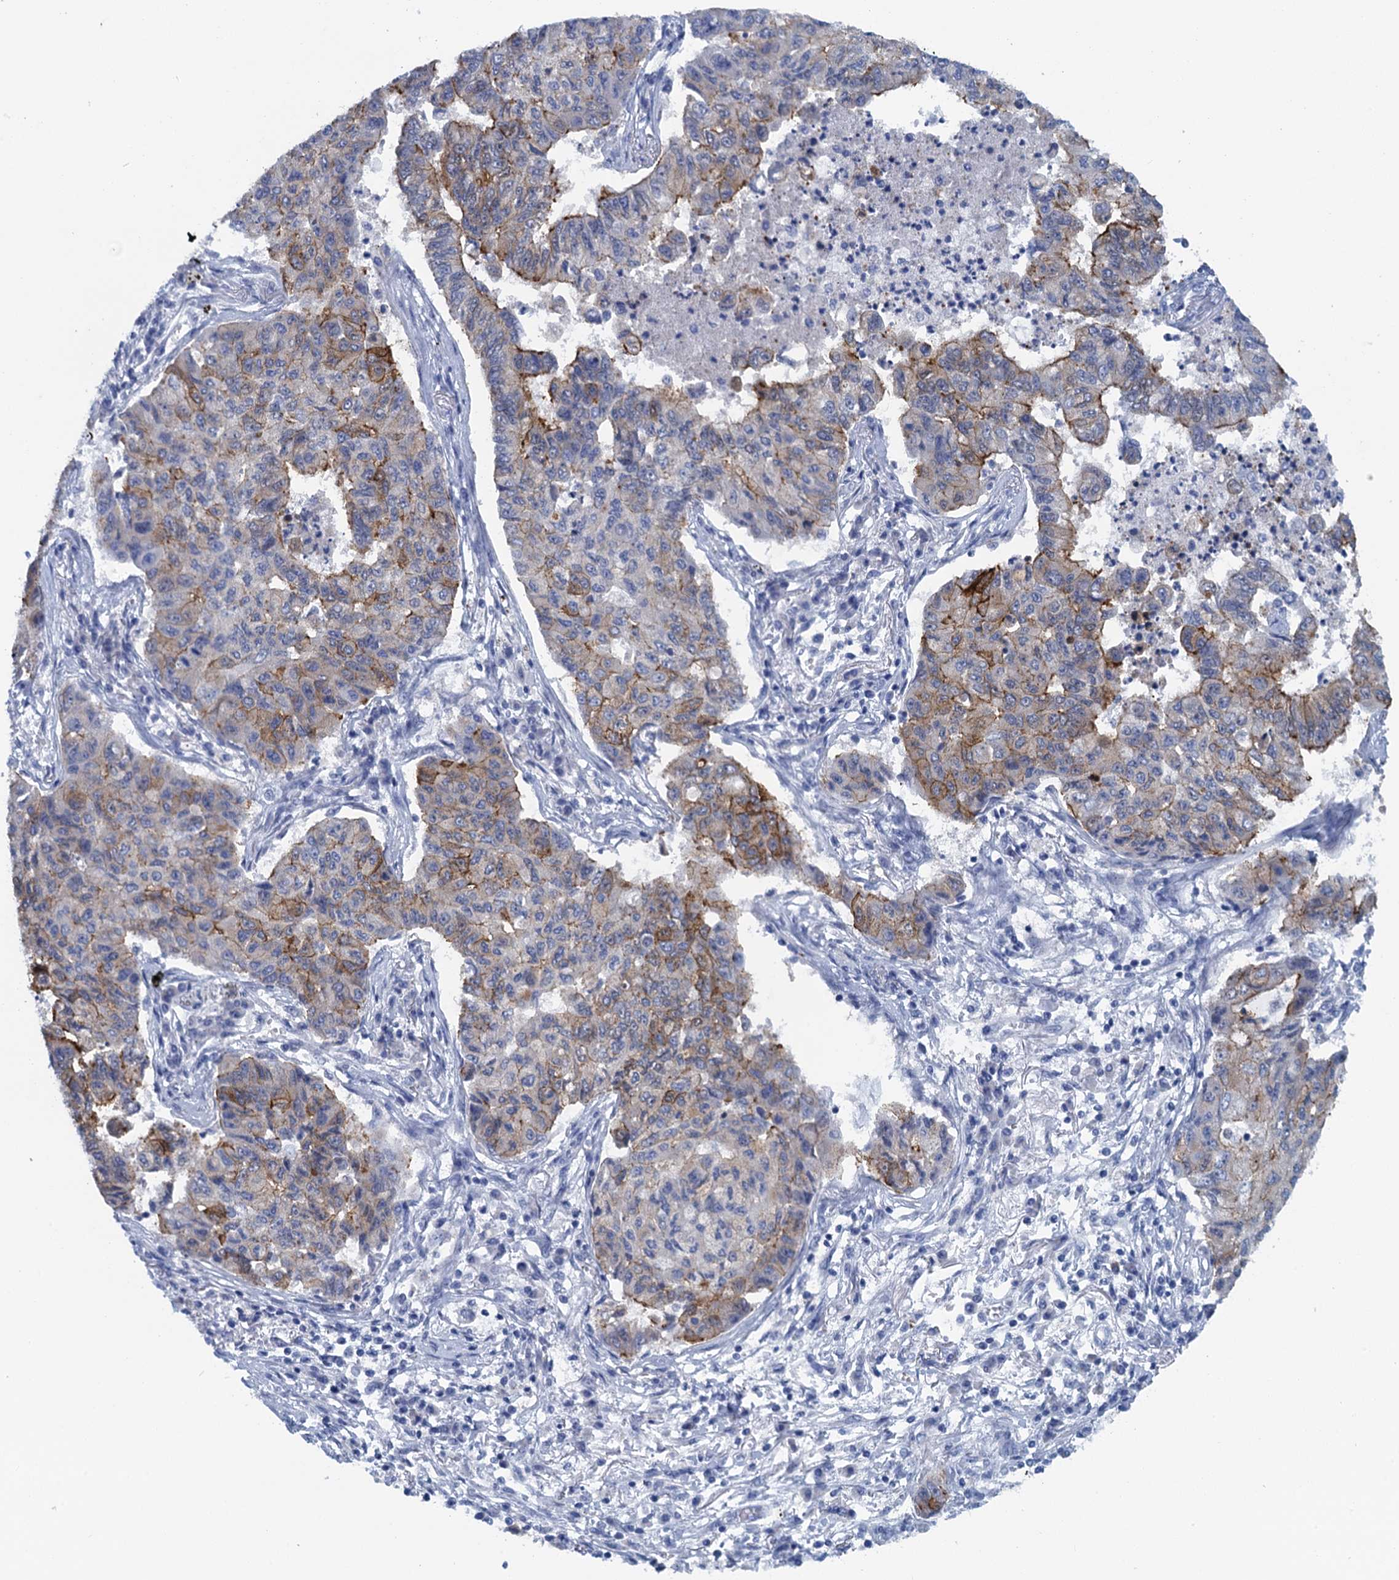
{"staining": {"intensity": "moderate", "quantity": "<25%", "location": "cytoplasmic/membranous"}, "tissue": "lung cancer", "cell_type": "Tumor cells", "image_type": "cancer", "snomed": [{"axis": "morphology", "description": "Squamous cell carcinoma, NOS"}, {"axis": "topography", "description": "Lung"}], "caption": "Moderate cytoplasmic/membranous positivity for a protein is appreciated in about <25% of tumor cells of lung cancer (squamous cell carcinoma) using IHC.", "gene": "SCEL", "patient": {"sex": "male", "age": 74}}